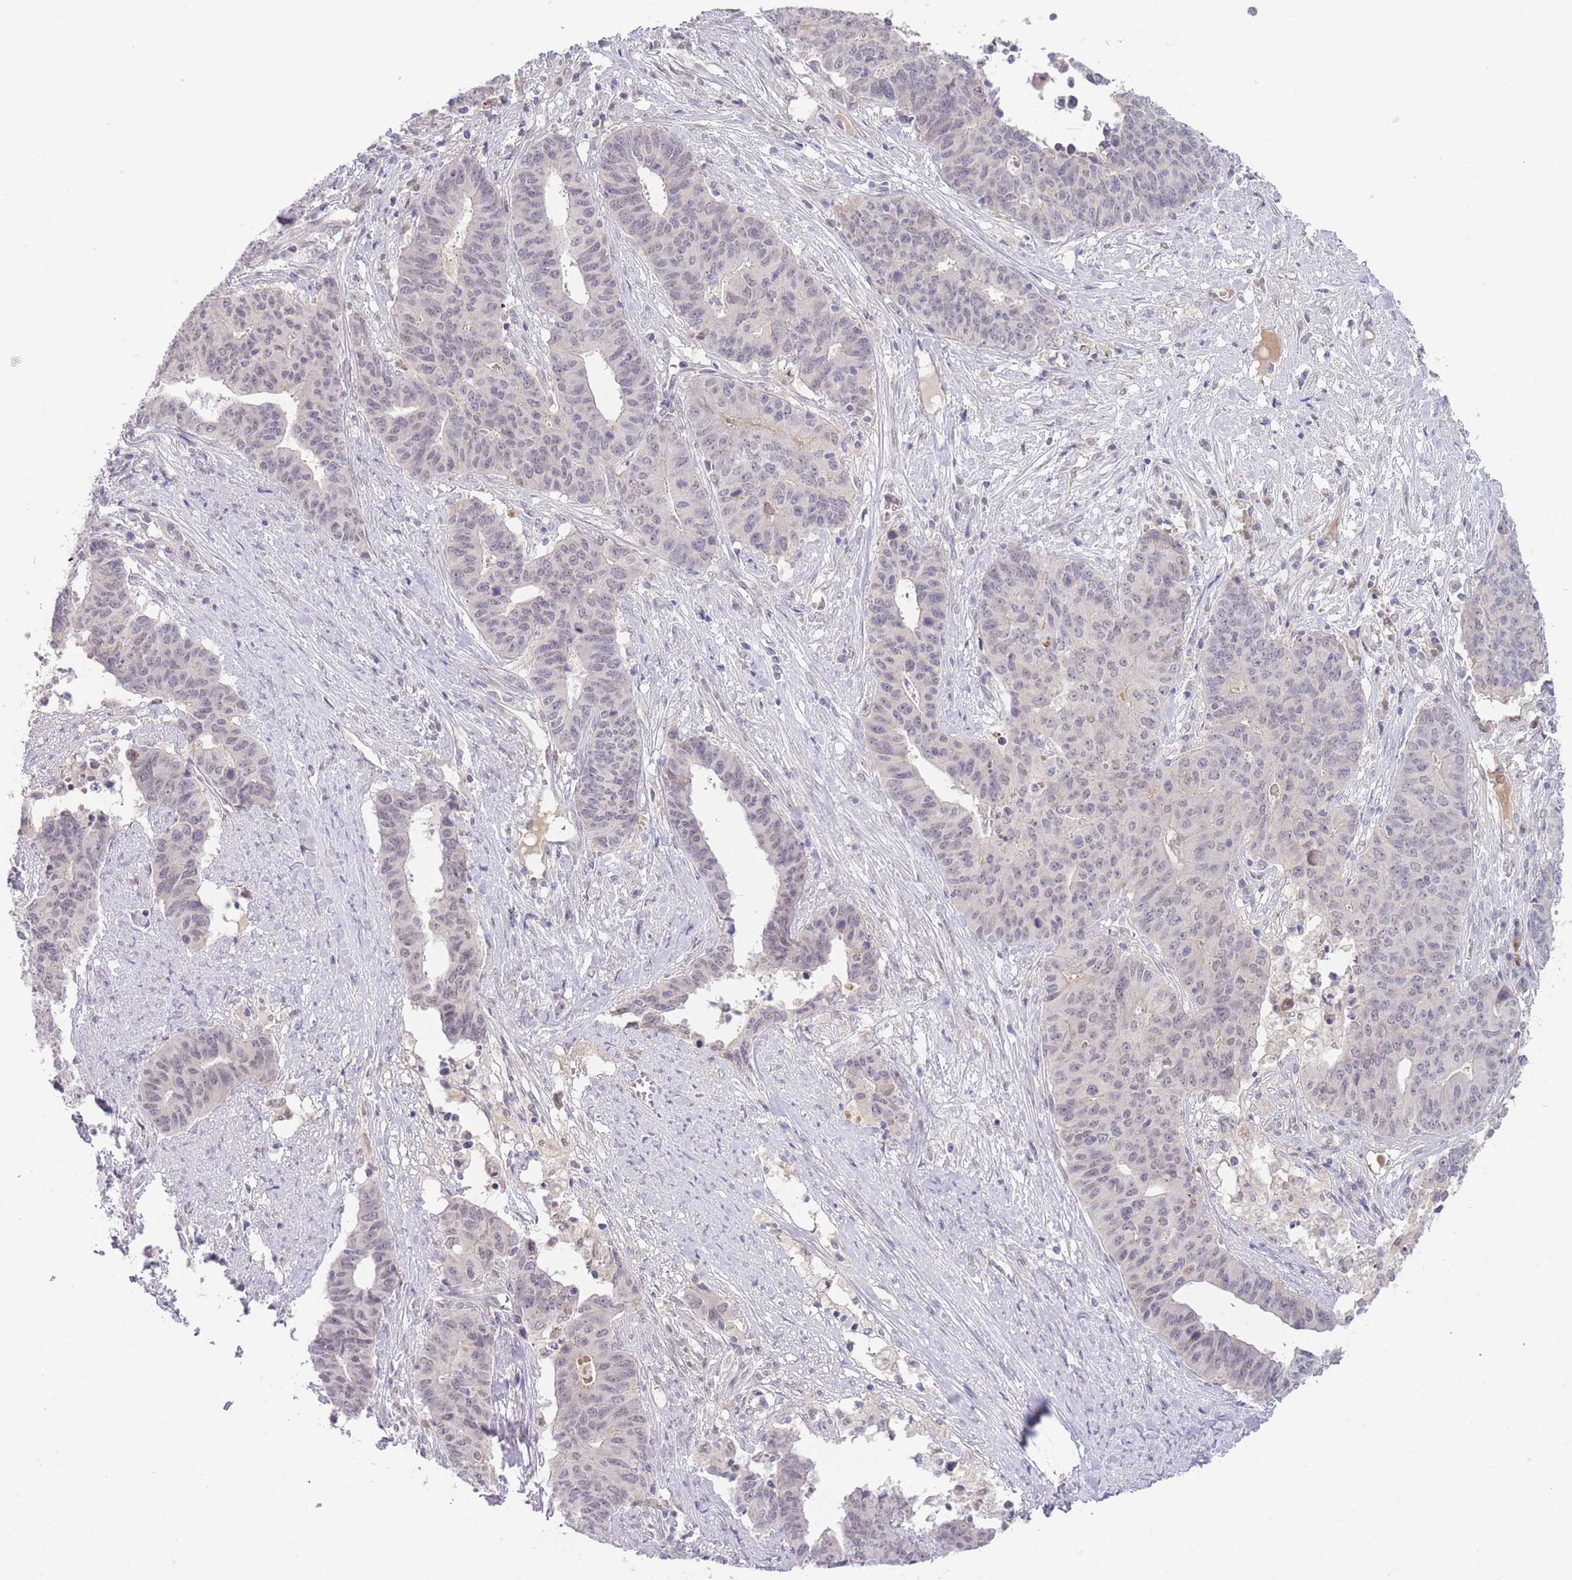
{"staining": {"intensity": "weak", "quantity": "25%-75%", "location": "nuclear"}, "tissue": "endometrial cancer", "cell_type": "Tumor cells", "image_type": "cancer", "snomed": [{"axis": "morphology", "description": "Adenocarcinoma, NOS"}, {"axis": "topography", "description": "Endometrium"}], "caption": "Approximately 25%-75% of tumor cells in endometrial cancer (adenocarcinoma) show weak nuclear protein positivity as visualized by brown immunohistochemical staining.", "gene": "GOLGA6L25", "patient": {"sex": "female", "age": 59}}